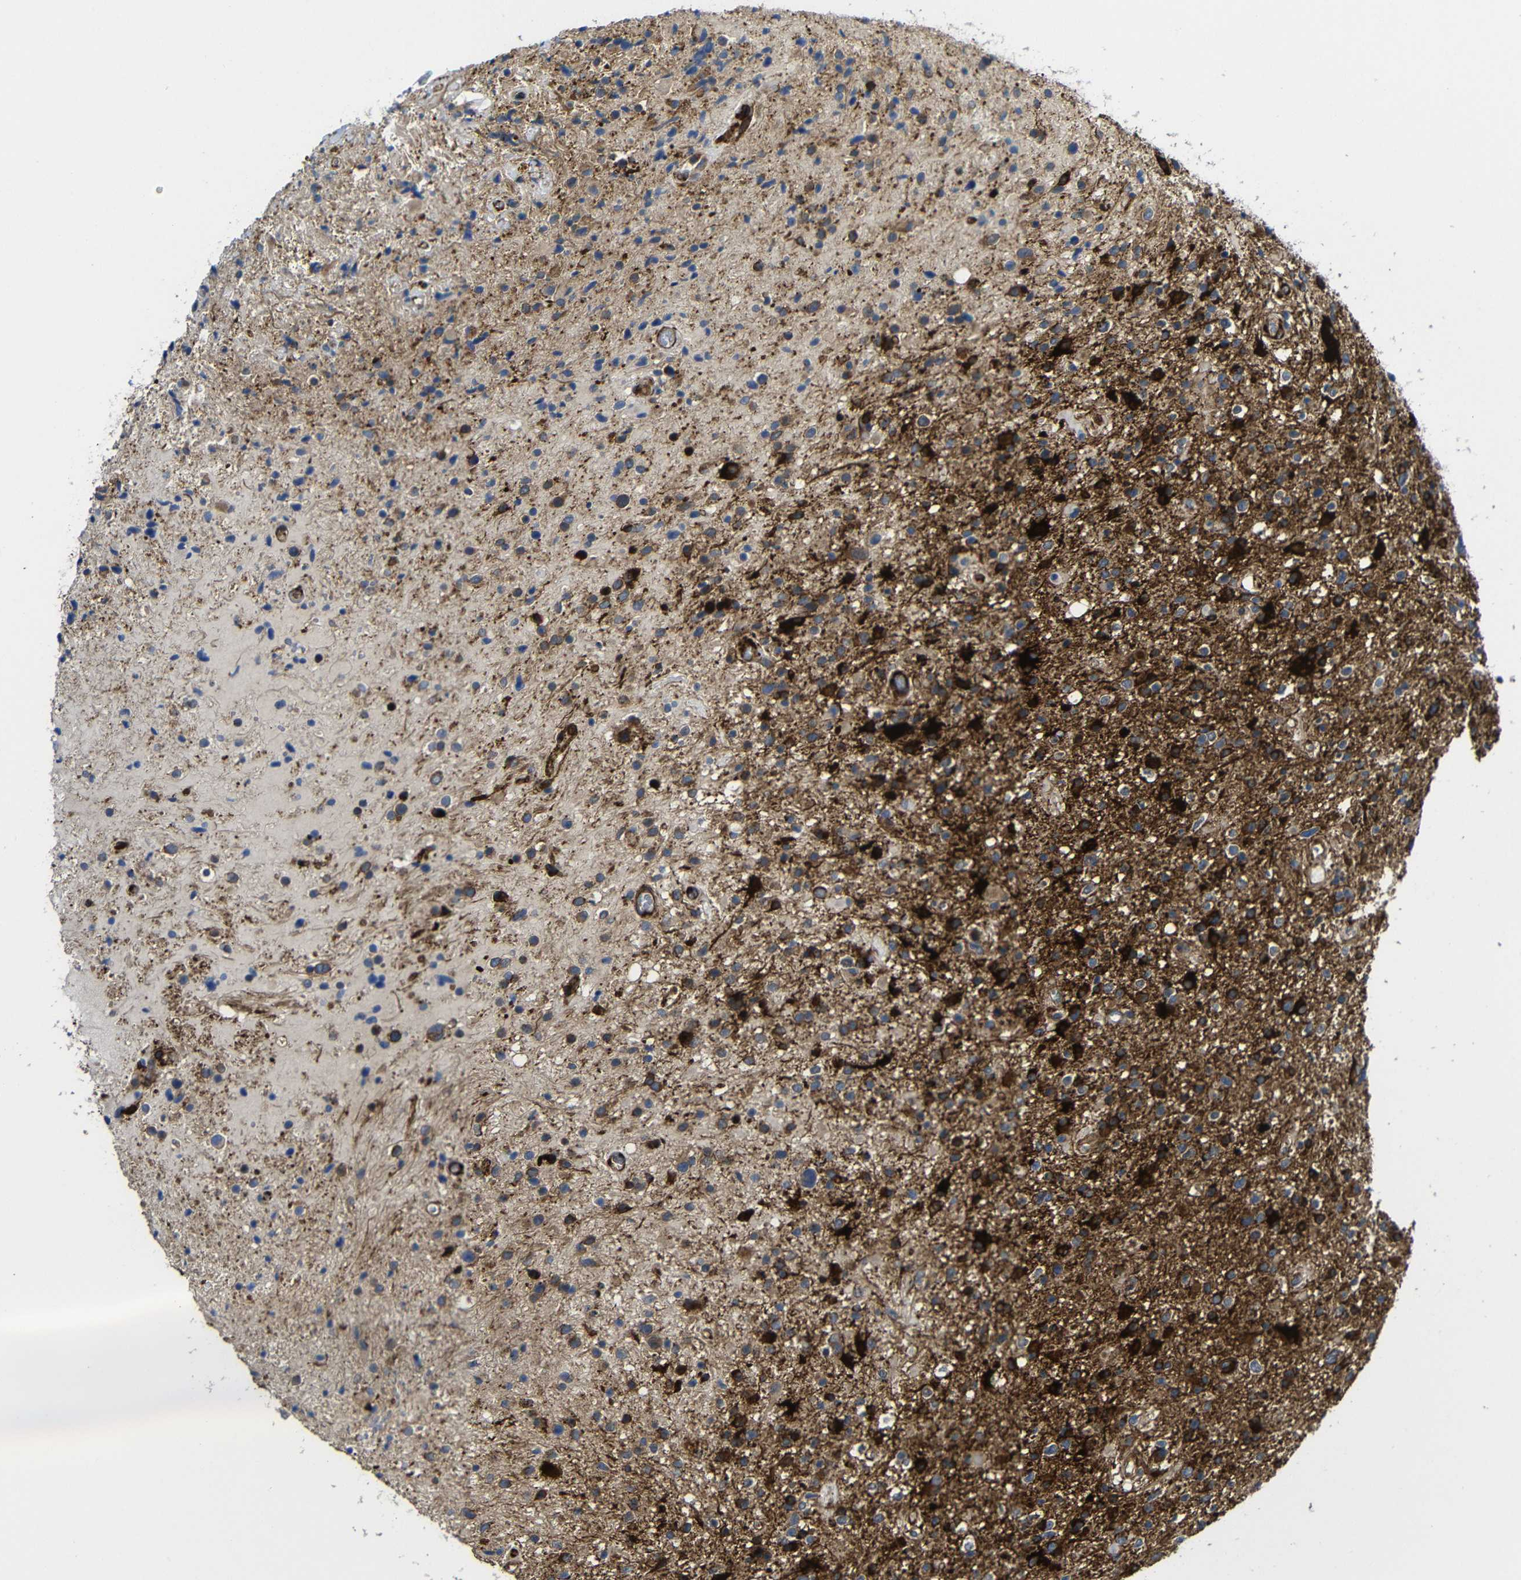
{"staining": {"intensity": "strong", "quantity": ">75%", "location": "cytoplasmic/membranous"}, "tissue": "glioma", "cell_type": "Tumor cells", "image_type": "cancer", "snomed": [{"axis": "morphology", "description": "Glioma, malignant, High grade"}, {"axis": "topography", "description": "Brain"}], "caption": "Tumor cells display strong cytoplasmic/membranous positivity in about >75% of cells in glioma. (IHC, brightfield microscopy, high magnification).", "gene": "PARP14", "patient": {"sex": "male", "age": 33}}